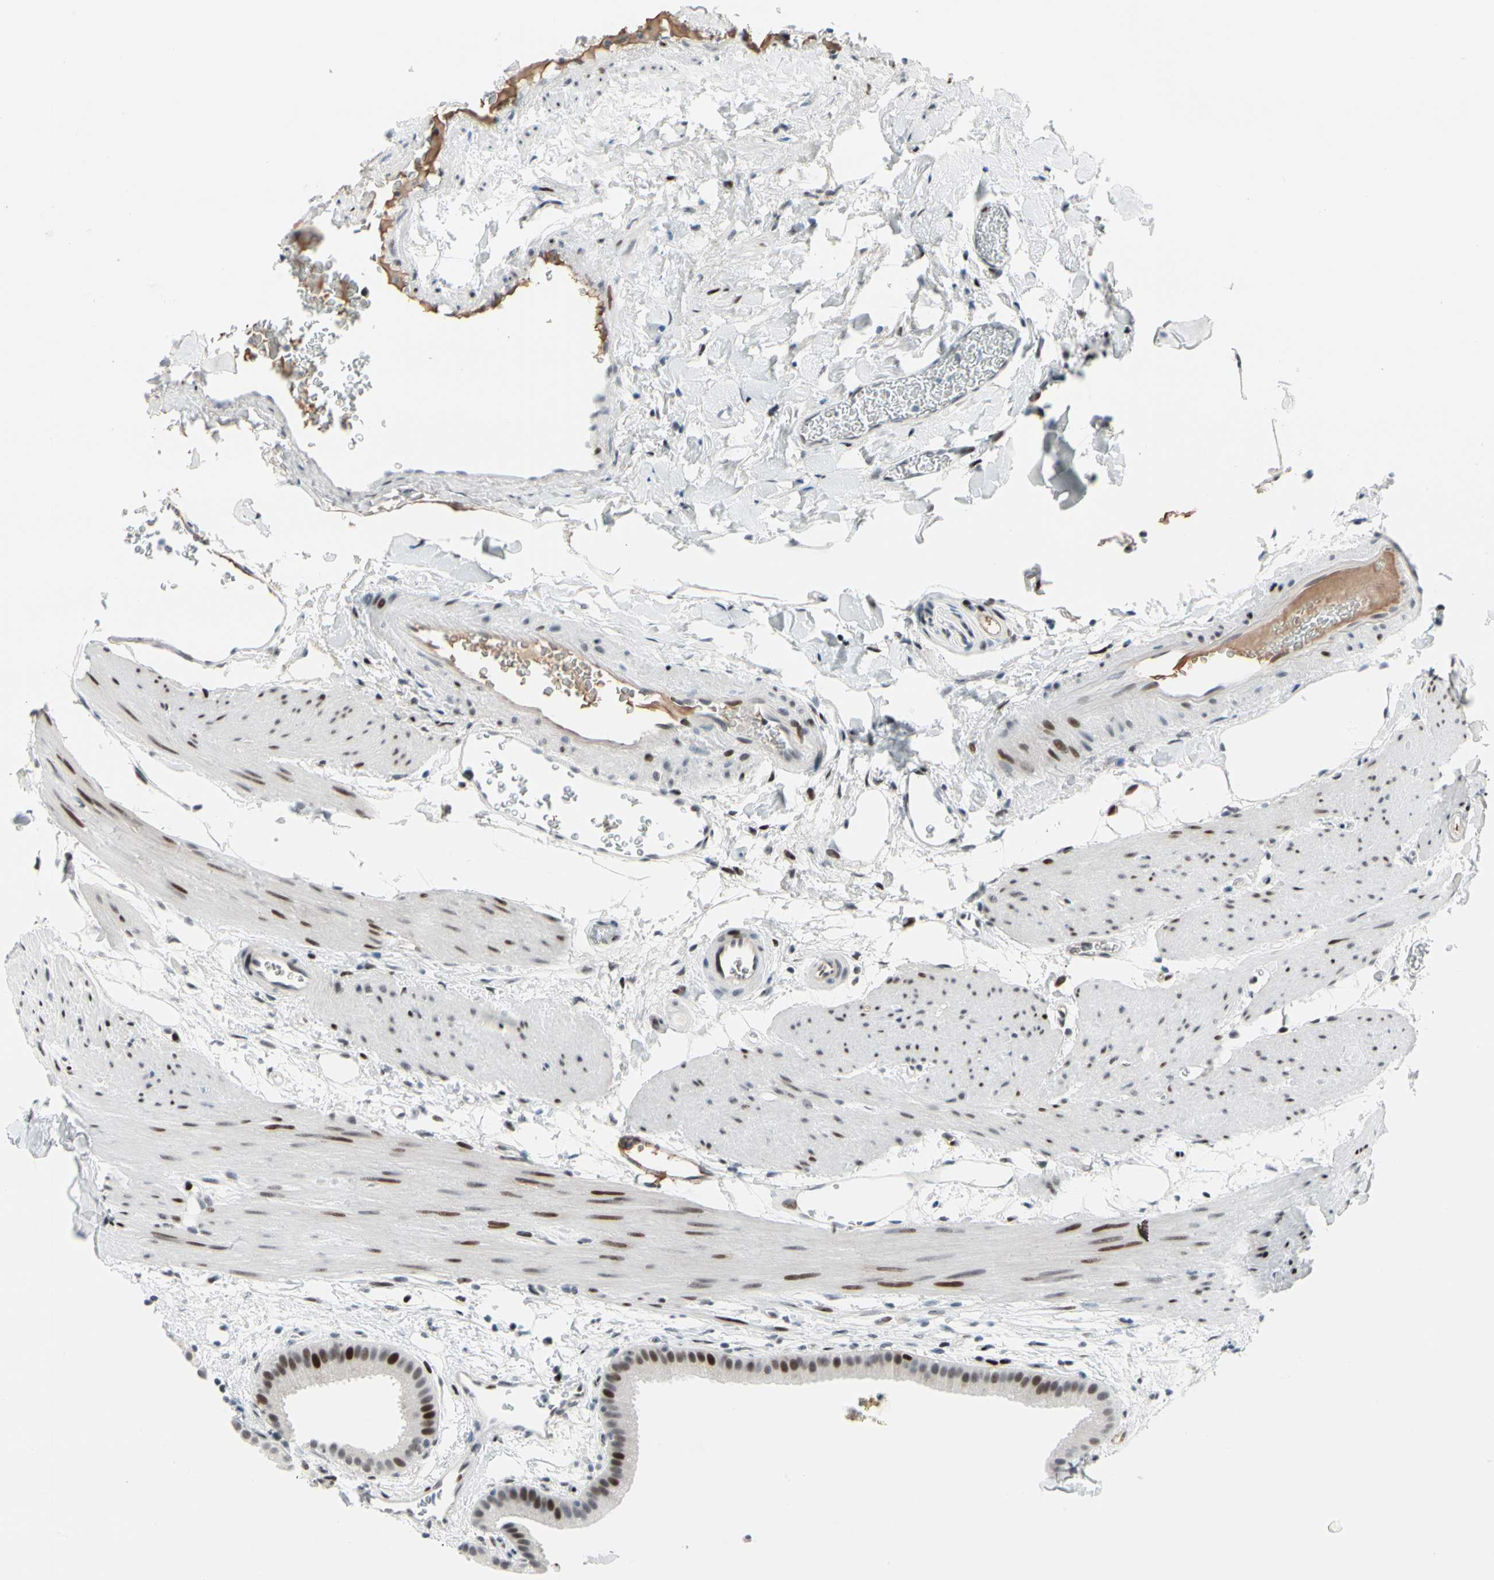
{"staining": {"intensity": "moderate", "quantity": ">75%", "location": "nuclear"}, "tissue": "gallbladder", "cell_type": "Glandular cells", "image_type": "normal", "snomed": [{"axis": "morphology", "description": "Normal tissue, NOS"}, {"axis": "topography", "description": "Gallbladder"}], "caption": "Immunohistochemical staining of normal gallbladder displays moderate nuclear protein staining in about >75% of glandular cells.", "gene": "FOXO3", "patient": {"sex": "female", "age": 64}}